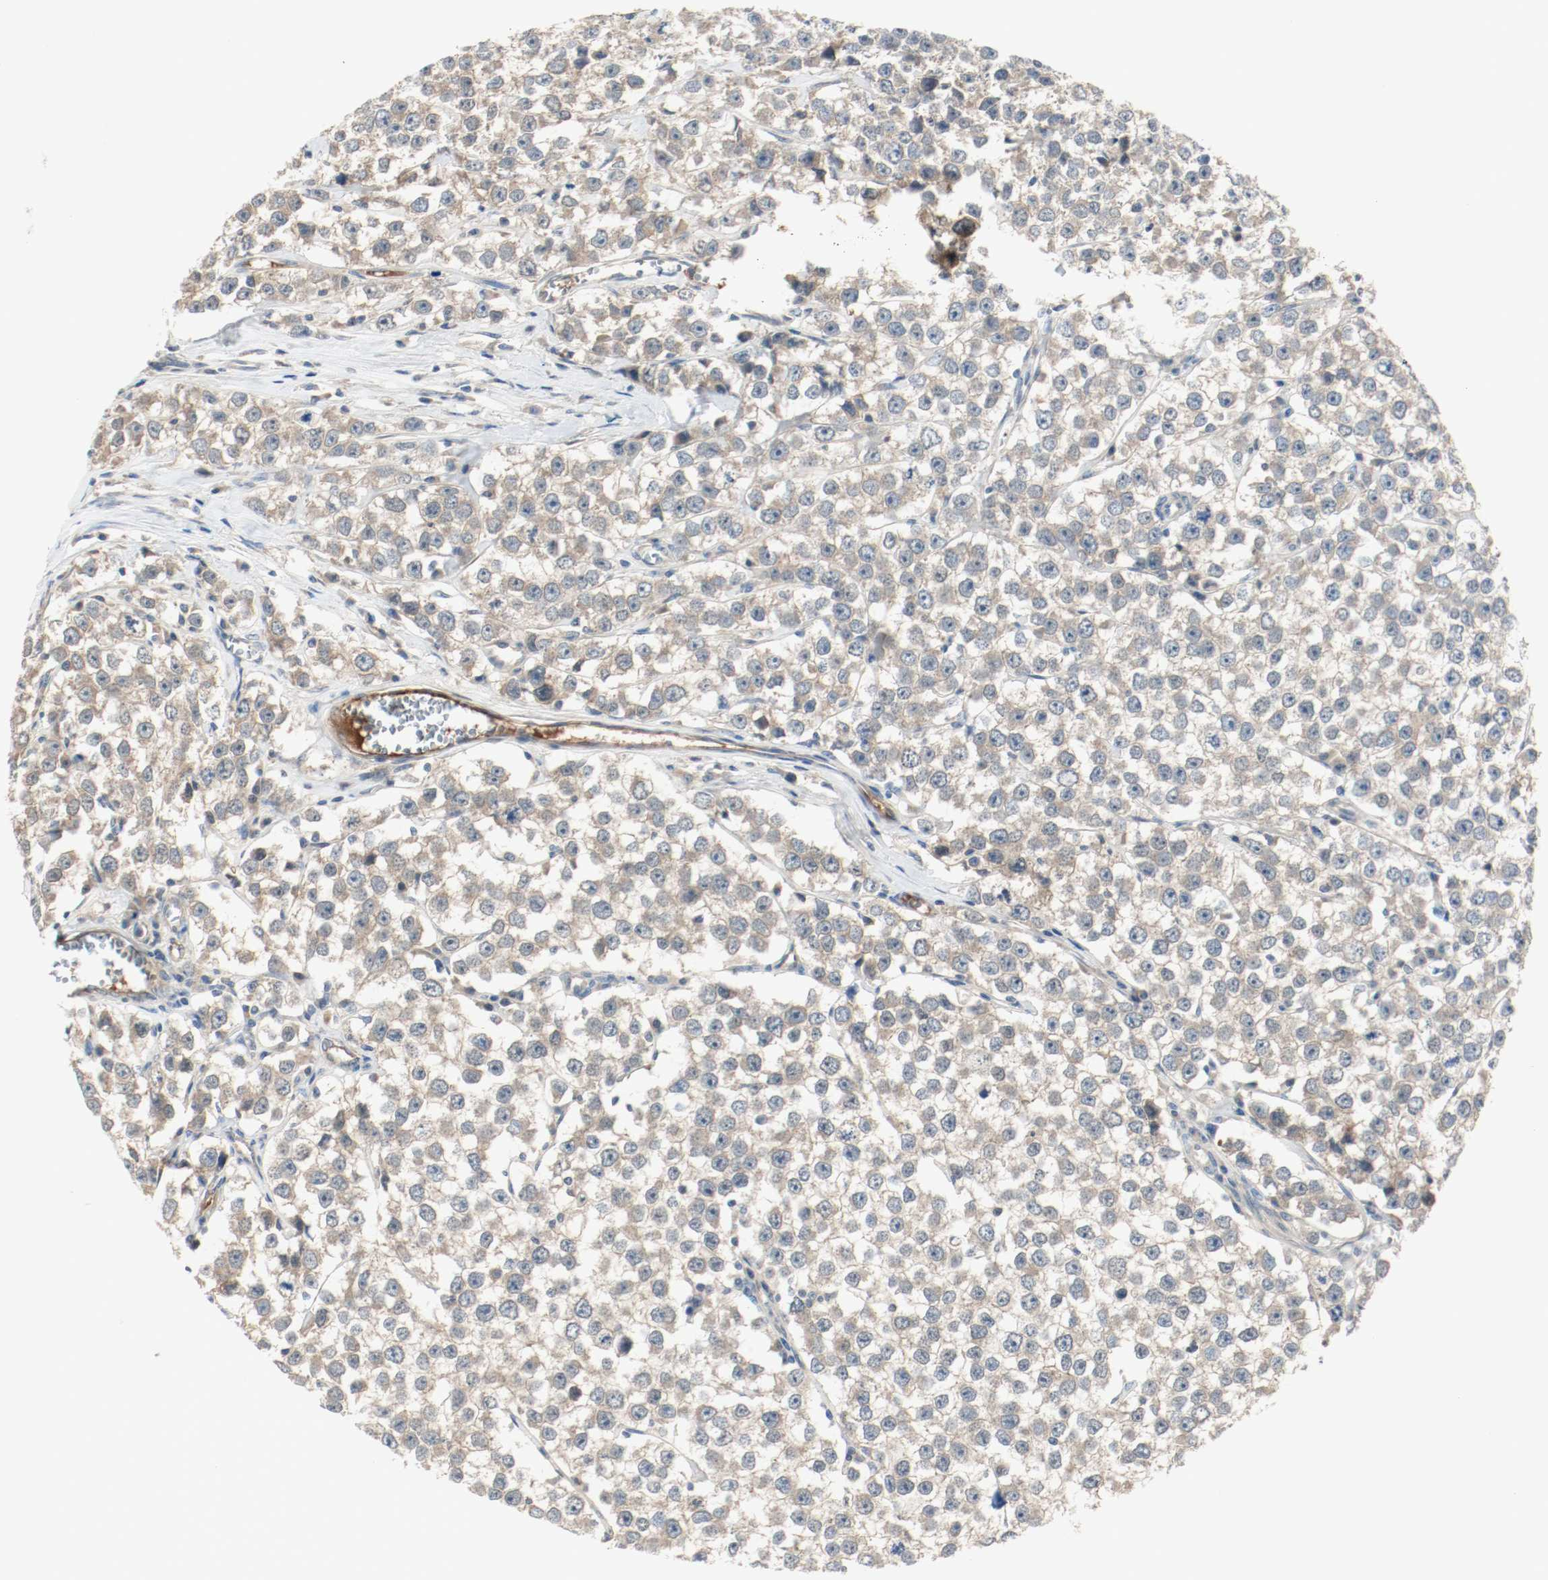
{"staining": {"intensity": "weak", "quantity": ">75%", "location": "cytoplasmic/membranous"}, "tissue": "testis cancer", "cell_type": "Tumor cells", "image_type": "cancer", "snomed": [{"axis": "morphology", "description": "Seminoma, NOS"}, {"axis": "morphology", "description": "Carcinoma, Embryonal, NOS"}, {"axis": "topography", "description": "Testis"}], "caption": "The immunohistochemical stain shows weak cytoplasmic/membranous expression in tumor cells of testis seminoma tissue. The staining was performed using DAB, with brown indicating positive protein expression. Nuclei are stained blue with hematoxylin.", "gene": "MELTF", "patient": {"sex": "male", "age": 52}}